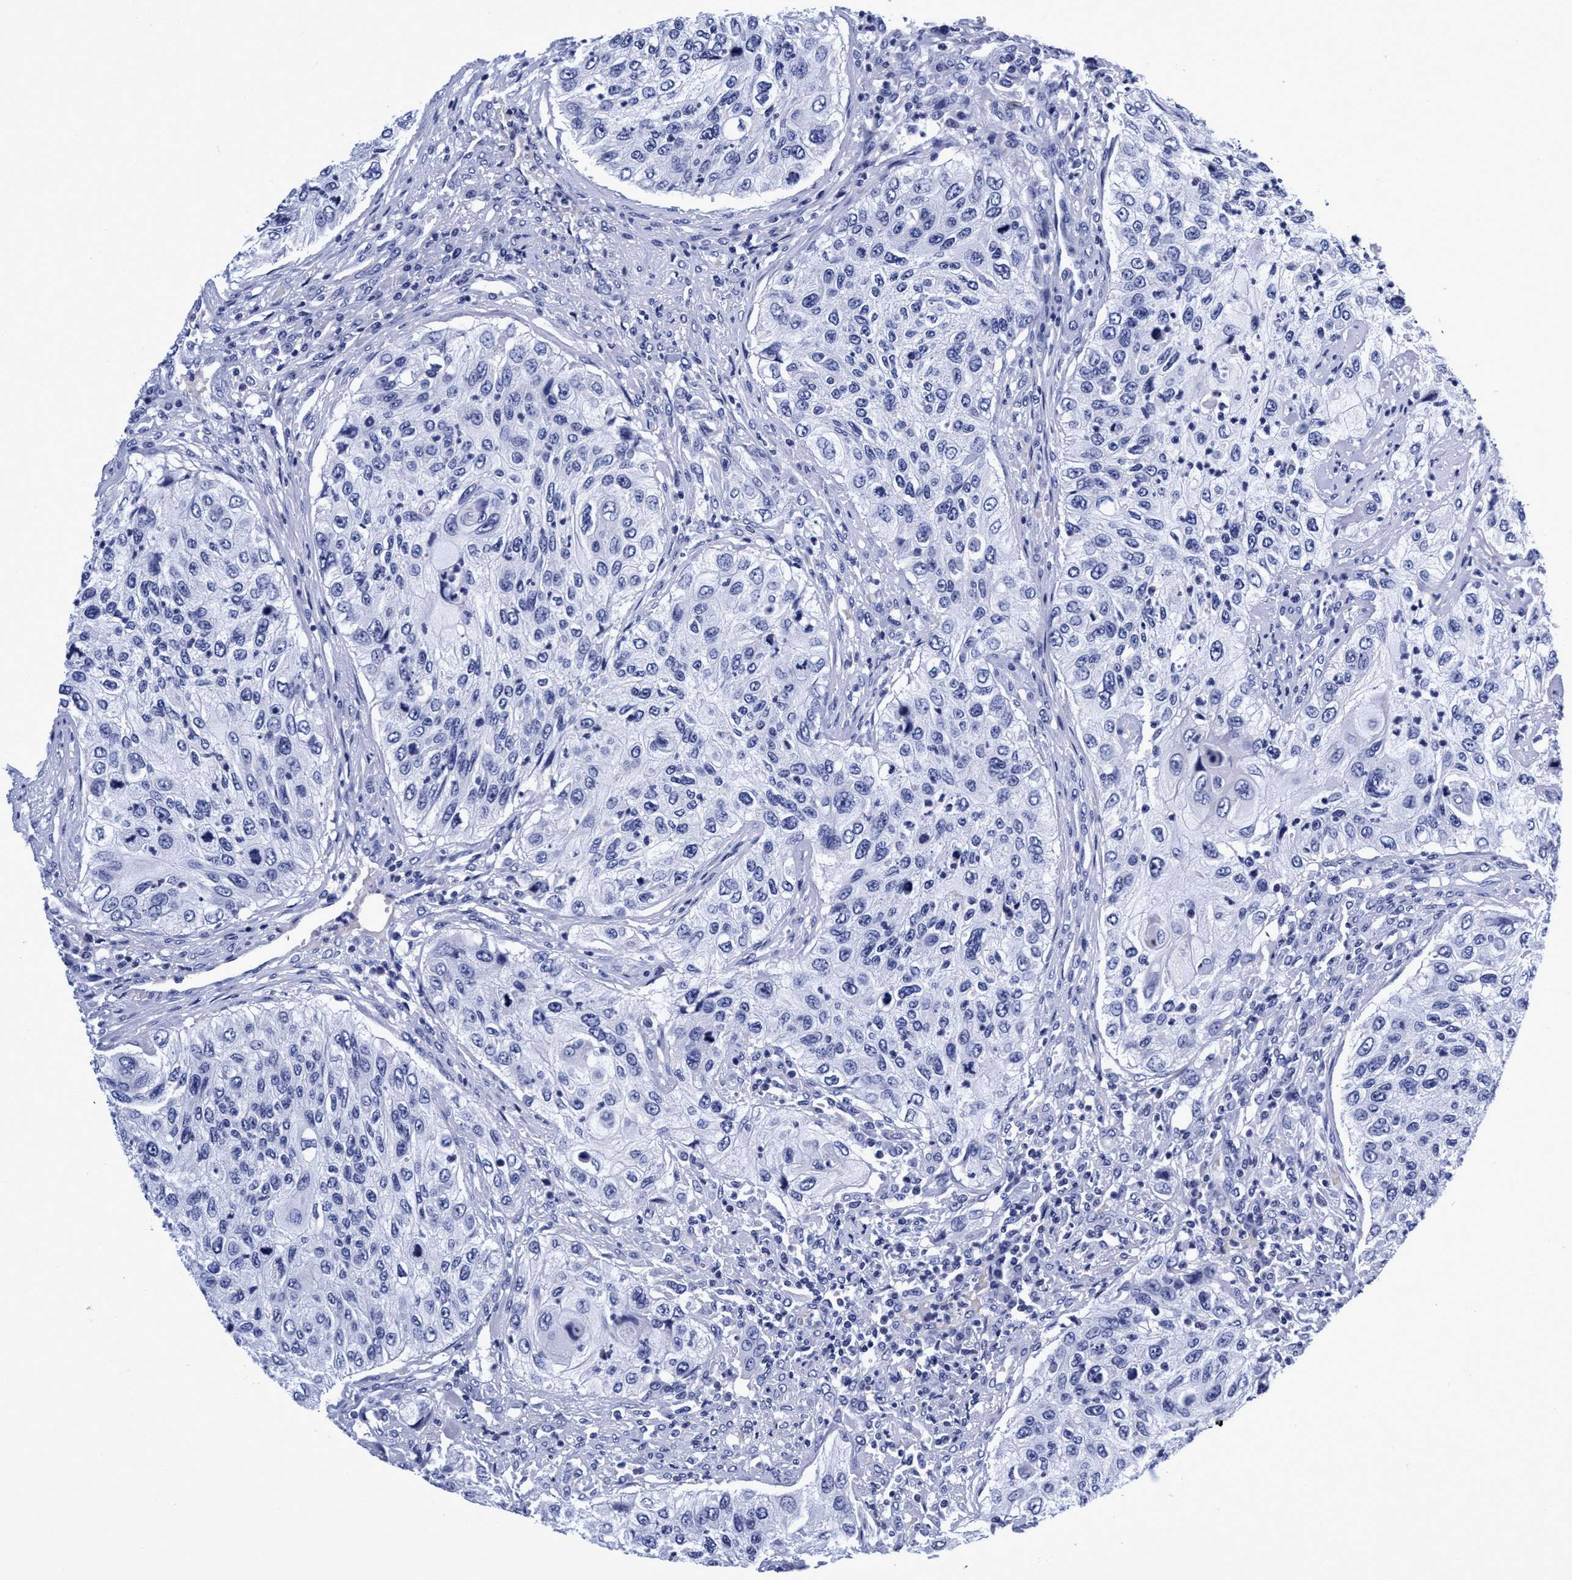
{"staining": {"intensity": "negative", "quantity": "none", "location": "none"}, "tissue": "urothelial cancer", "cell_type": "Tumor cells", "image_type": "cancer", "snomed": [{"axis": "morphology", "description": "Urothelial carcinoma, High grade"}, {"axis": "topography", "description": "Urinary bladder"}], "caption": "Immunohistochemistry of urothelial carcinoma (high-grade) reveals no staining in tumor cells. Brightfield microscopy of immunohistochemistry (IHC) stained with DAB (brown) and hematoxylin (blue), captured at high magnification.", "gene": "PLPPR1", "patient": {"sex": "female", "age": 60}}